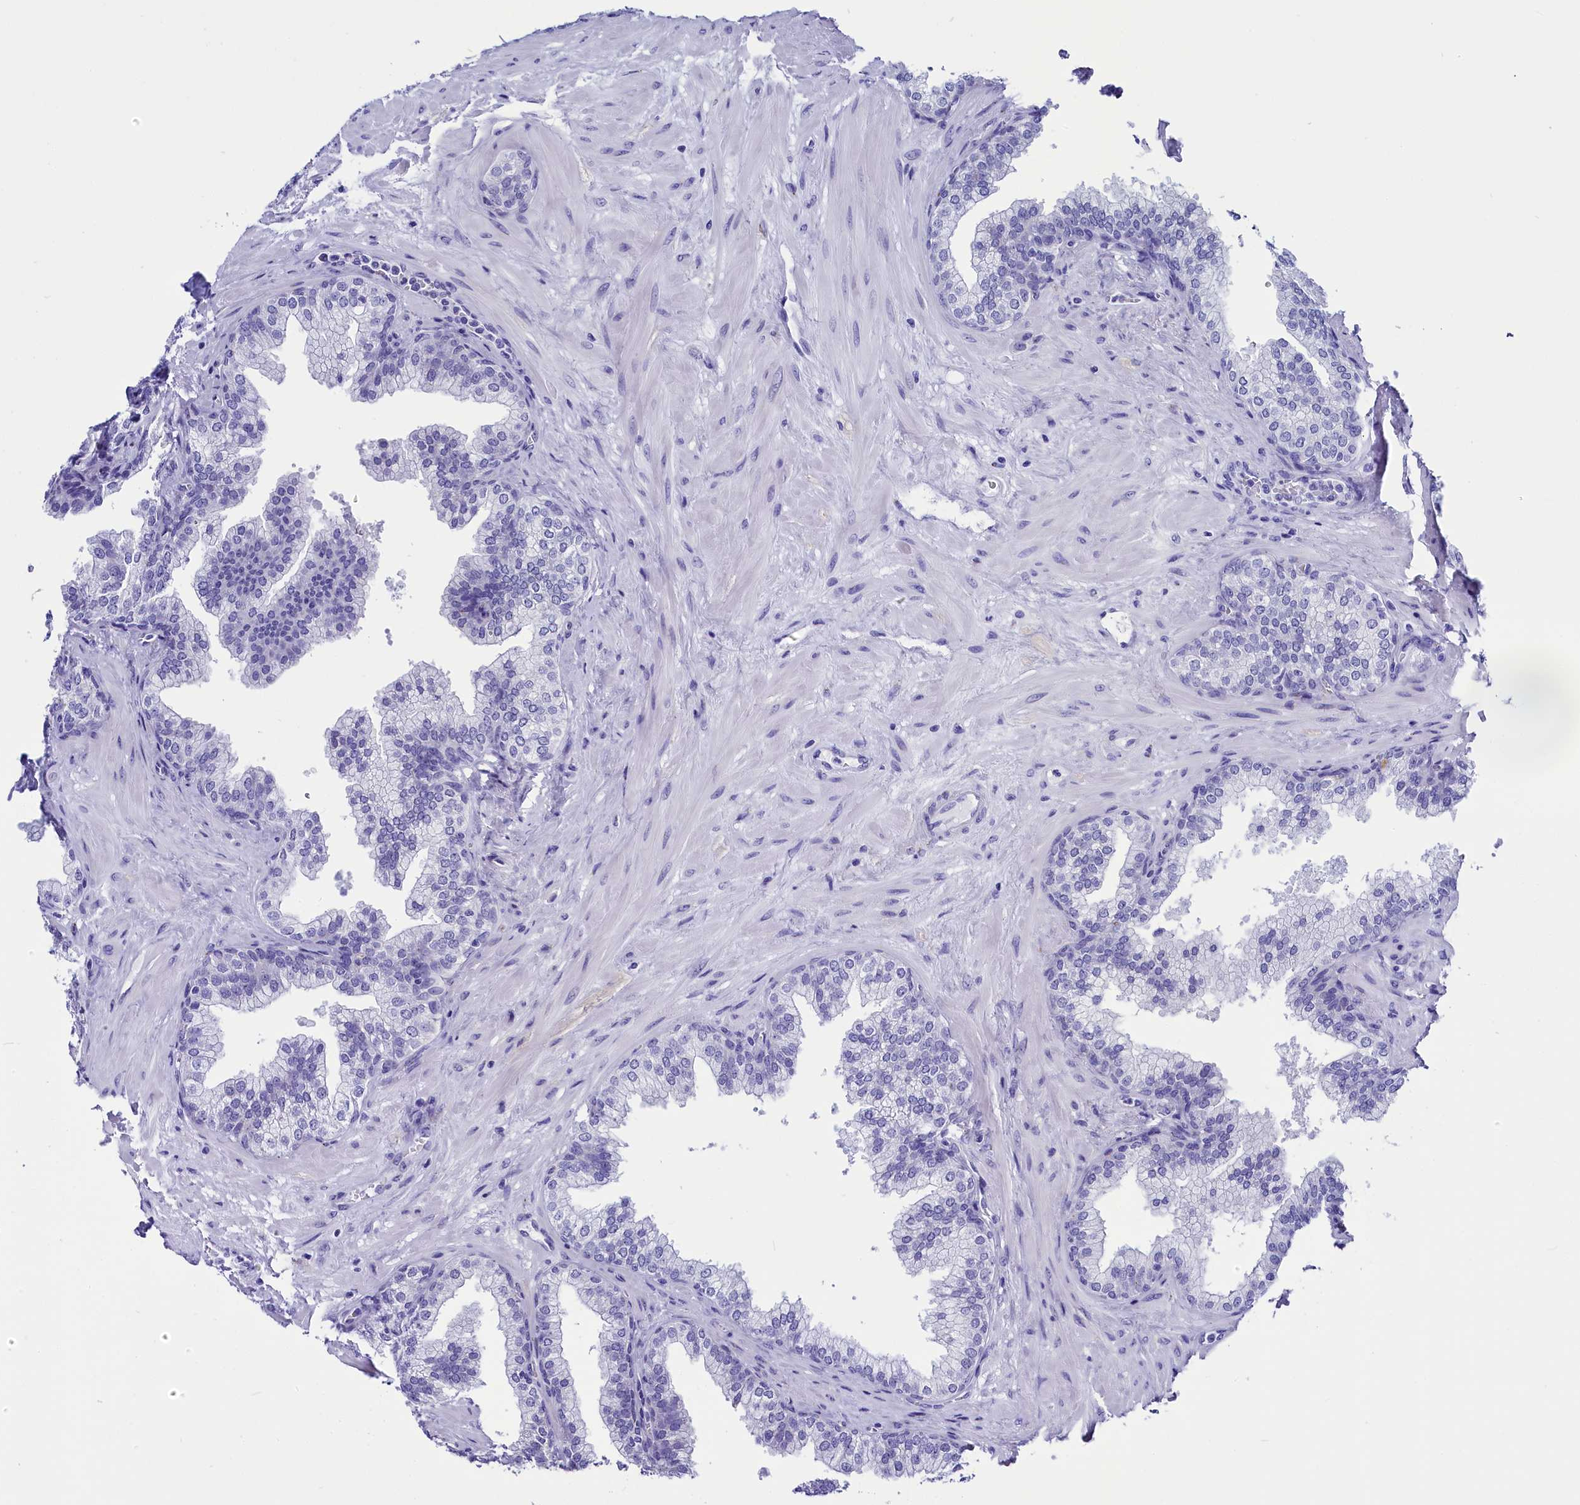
{"staining": {"intensity": "negative", "quantity": "none", "location": "none"}, "tissue": "prostate", "cell_type": "Glandular cells", "image_type": "normal", "snomed": [{"axis": "morphology", "description": "Normal tissue, NOS"}, {"axis": "topography", "description": "Prostate"}], "caption": "The micrograph reveals no significant expression in glandular cells of prostate.", "gene": "AP3B2", "patient": {"sex": "male", "age": 60}}